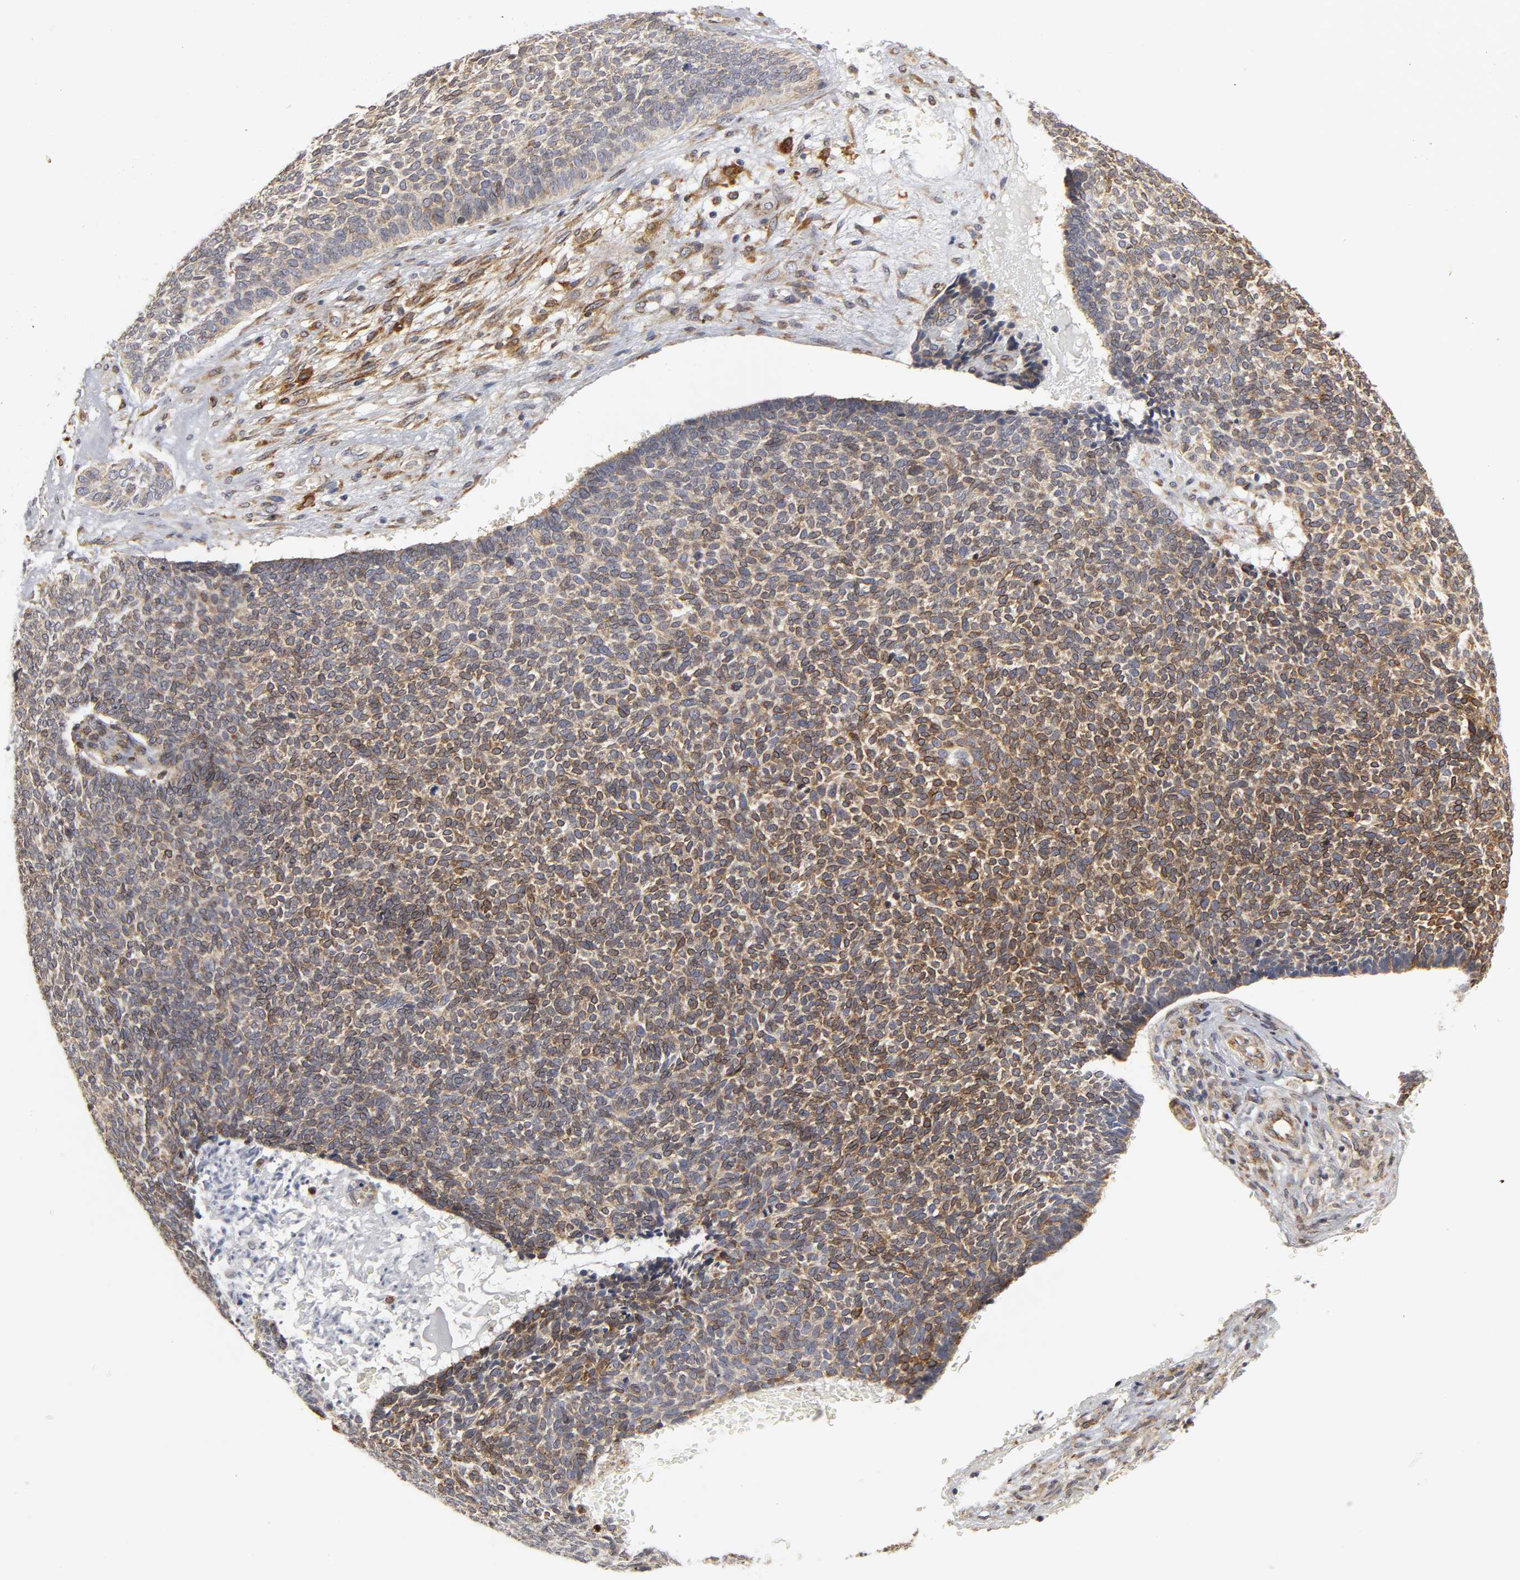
{"staining": {"intensity": "moderate", "quantity": ">75%", "location": "cytoplasmic/membranous"}, "tissue": "skin cancer", "cell_type": "Tumor cells", "image_type": "cancer", "snomed": [{"axis": "morphology", "description": "Basal cell carcinoma"}, {"axis": "topography", "description": "Skin"}], "caption": "IHC micrograph of neoplastic tissue: skin cancer (basal cell carcinoma) stained using immunohistochemistry (IHC) reveals medium levels of moderate protein expression localized specifically in the cytoplasmic/membranous of tumor cells, appearing as a cytoplasmic/membranous brown color.", "gene": "POR", "patient": {"sex": "male", "age": 87}}